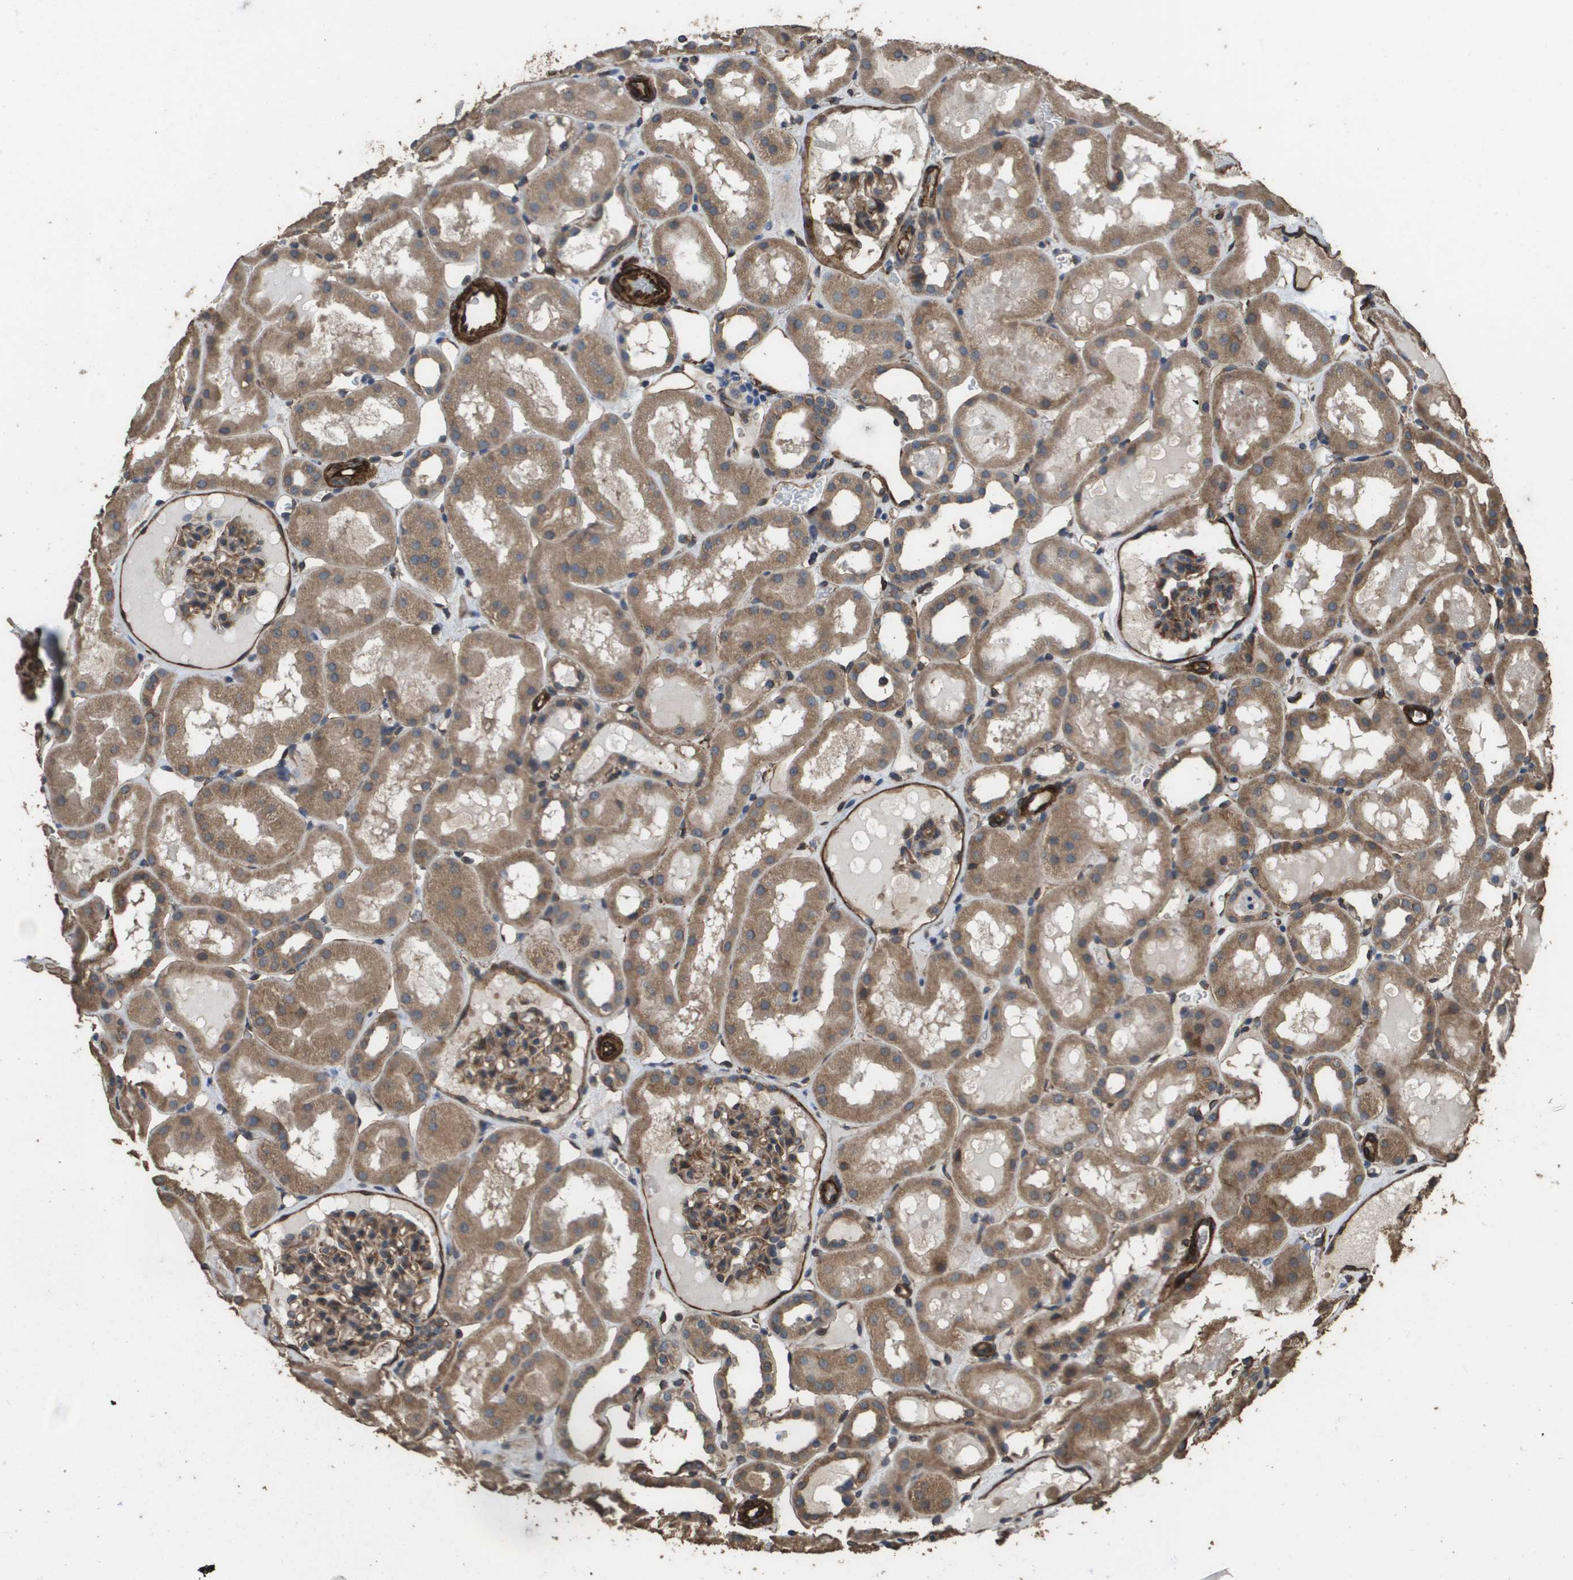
{"staining": {"intensity": "moderate", "quantity": ">75%", "location": "cytoplasmic/membranous,nuclear"}, "tissue": "kidney", "cell_type": "Cells in glomeruli", "image_type": "normal", "snomed": [{"axis": "morphology", "description": "Normal tissue, NOS"}, {"axis": "topography", "description": "Kidney"}, {"axis": "topography", "description": "Urinary bladder"}], "caption": "Immunohistochemical staining of normal kidney demonstrates medium levels of moderate cytoplasmic/membranous,nuclear expression in approximately >75% of cells in glomeruli.", "gene": "AAMP", "patient": {"sex": "male", "age": 16}}